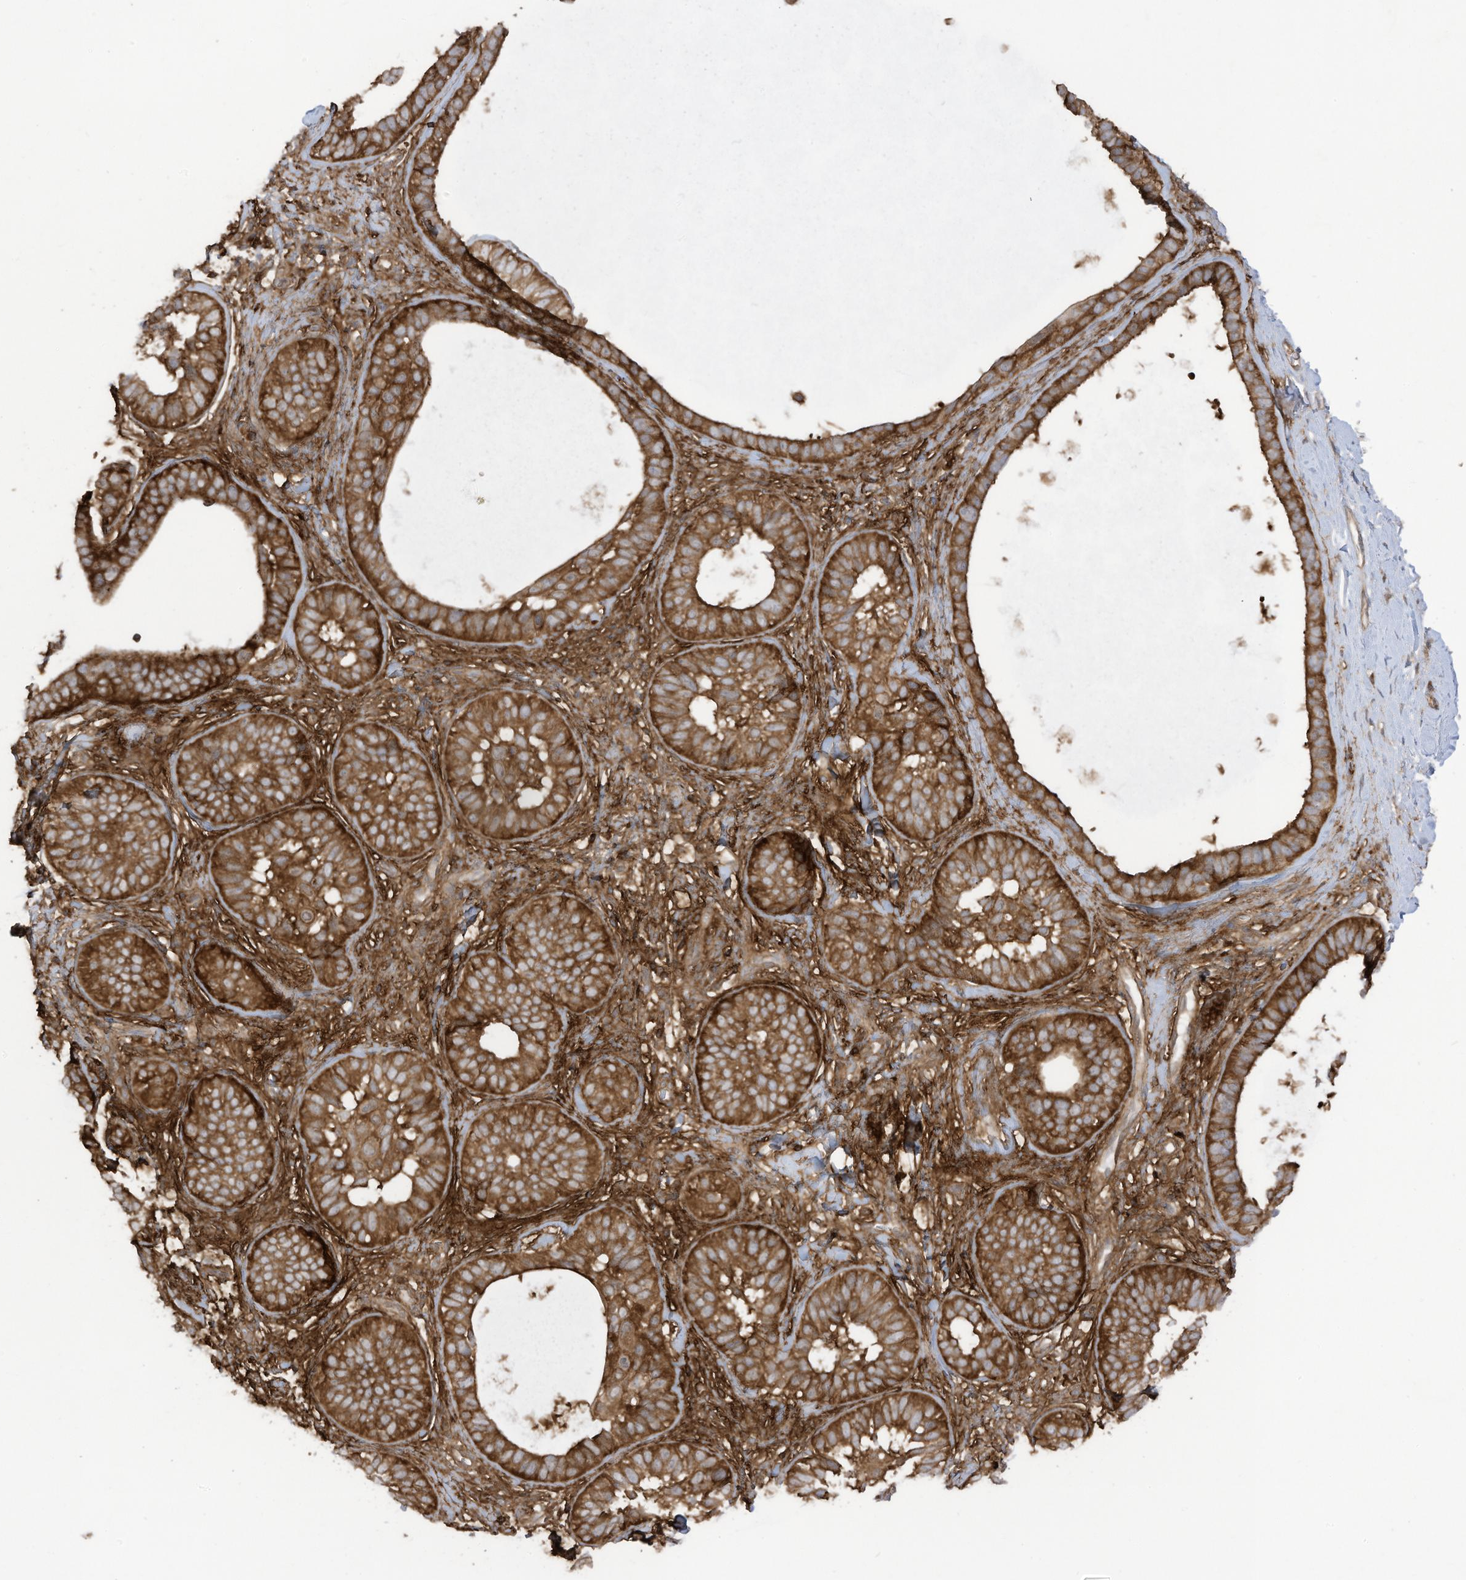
{"staining": {"intensity": "strong", "quantity": ">75%", "location": "cytoplasmic/membranous"}, "tissue": "skin cancer", "cell_type": "Tumor cells", "image_type": "cancer", "snomed": [{"axis": "morphology", "description": "Basal cell carcinoma"}, {"axis": "topography", "description": "Skin"}], "caption": "High-magnification brightfield microscopy of skin cancer stained with DAB (3,3'-diaminobenzidine) (brown) and counterstained with hematoxylin (blue). tumor cells exhibit strong cytoplasmic/membranous expression is appreciated in about>75% of cells. The protein is stained brown, and the nuclei are stained in blue (DAB (3,3'-diaminobenzidine) IHC with brightfield microscopy, high magnification).", "gene": "REPS1", "patient": {"sex": "male", "age": 62}}